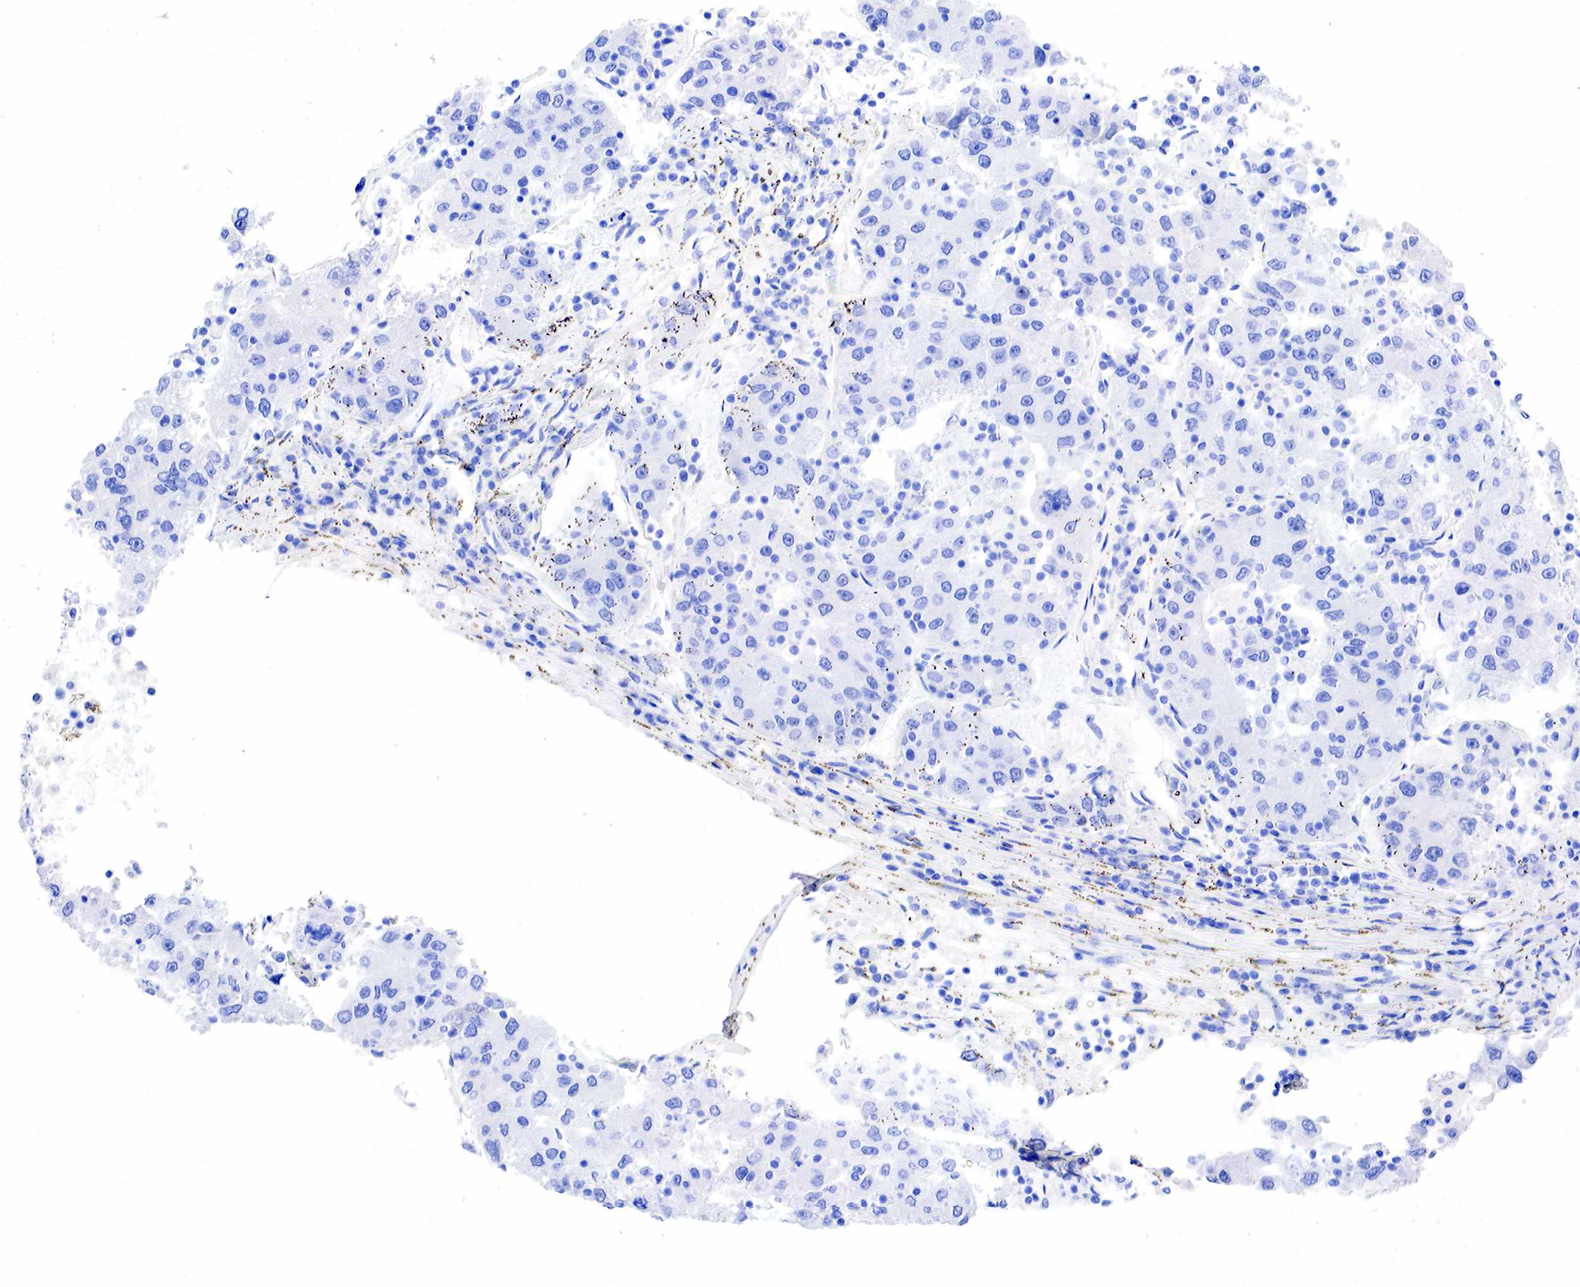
{"staining": {"intensity": "negative", "quantity": "none", "location": "none"}, "tissue": "liver cancer", "cell_type": "Tumor cells", "image_type": "cancer", "snomed": [{"axis": "morphology", "description": "Carcinoma, Hepatocellular, NOS"}, {"axis": "topography", "description": "Liver"}], "caption": "An image of human hepatocellular carcinoma (liver) is negative for staining in tumor cells.", "gene": "KLK3", "patient": {"sex": "male", "age": 49}}